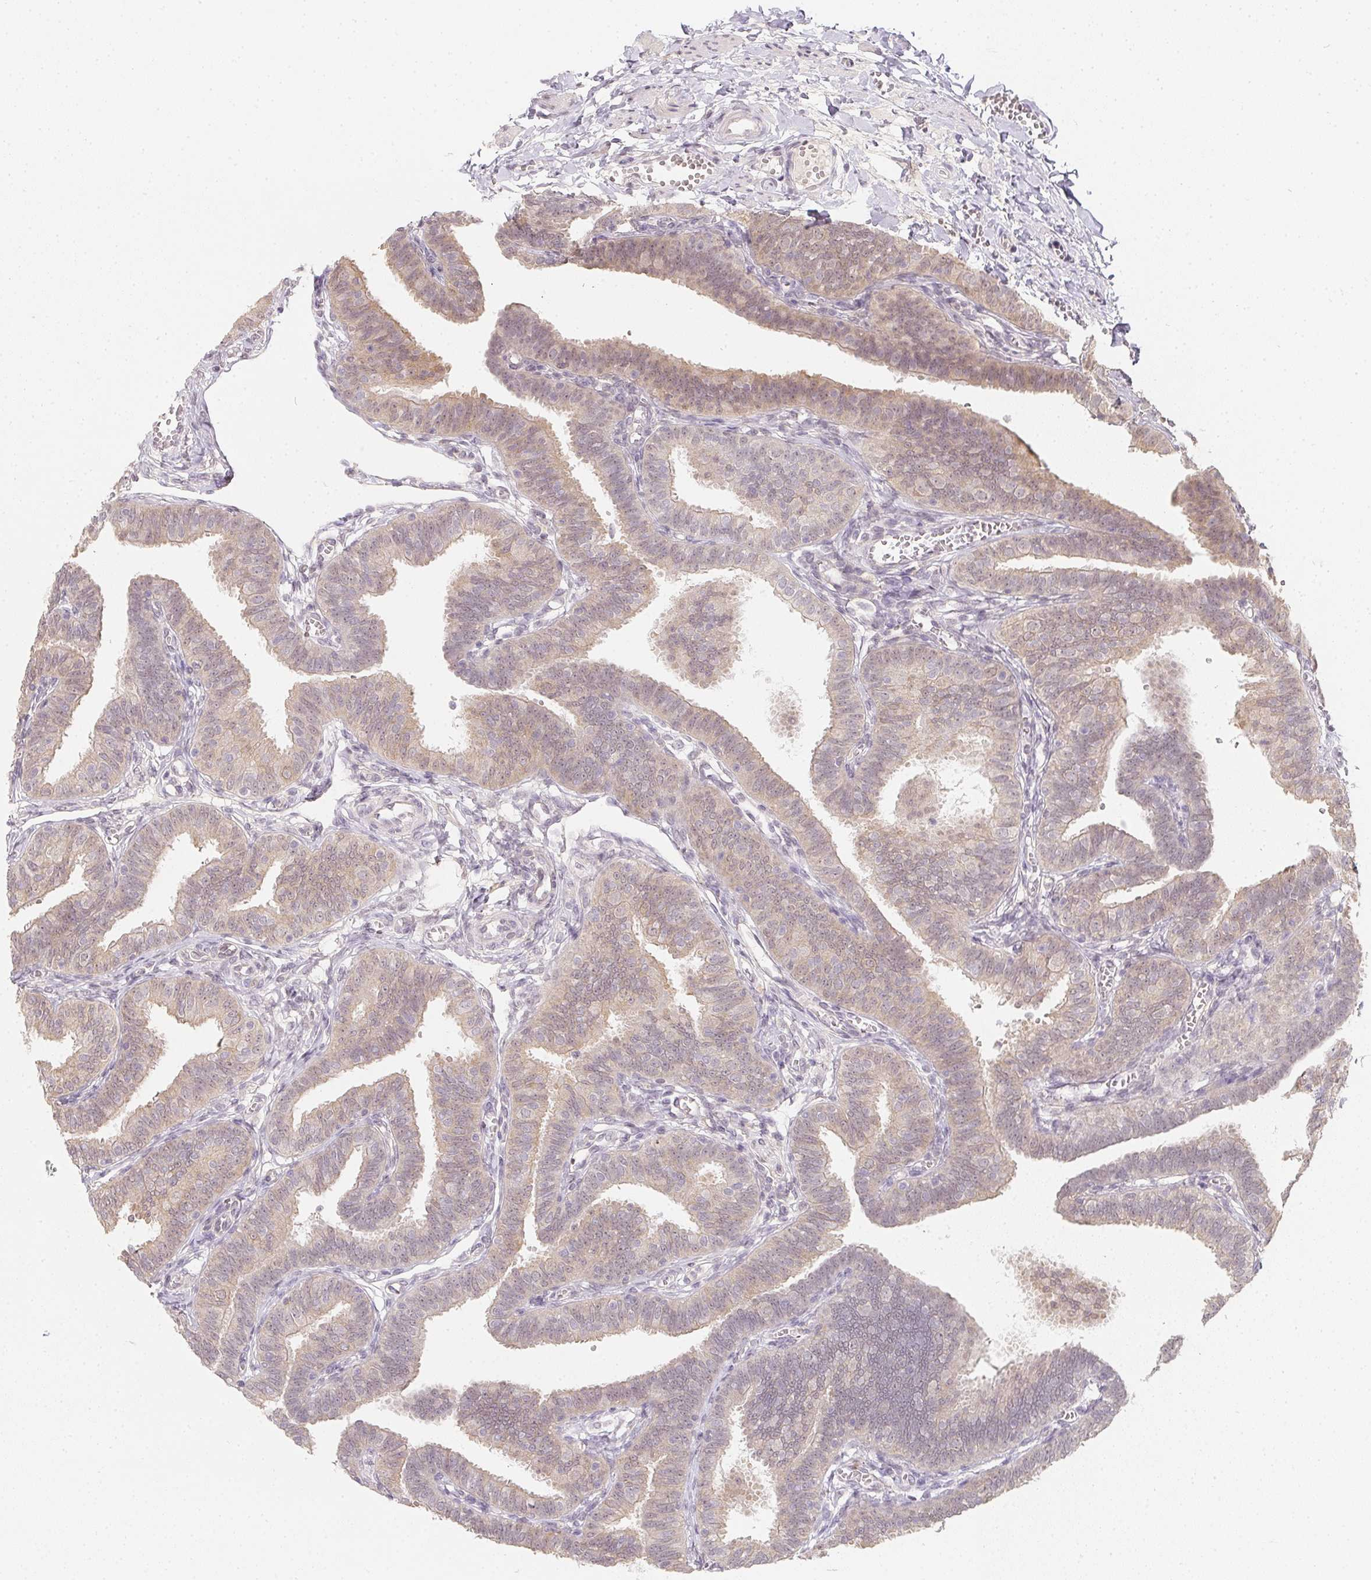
{"staining": {"intensity": "weak", "quantity": "25%-75%", "location": "cytoplasmic/membranous"}, "tissue": "fallopian tube", "cell_type": "Glandular cells", "image_type": "normal", "snomed": [{"axis": "morphology", "description": "Normal tissue, NOS"}, {"axis": "topography", "description": "Fallopian tube"}], "caption": "Protein positivity by immunohistochemistry shows weak cytoplasmic/membranous staining in about 25%-75% of glandular cells in benign fallopian tube. (DAB (3,3'-diaminobenzidine) IHC with brightfield microscopy, high magnification).", "gene": "SOAT1", "patient": {"sex": "female", "age": 25}}